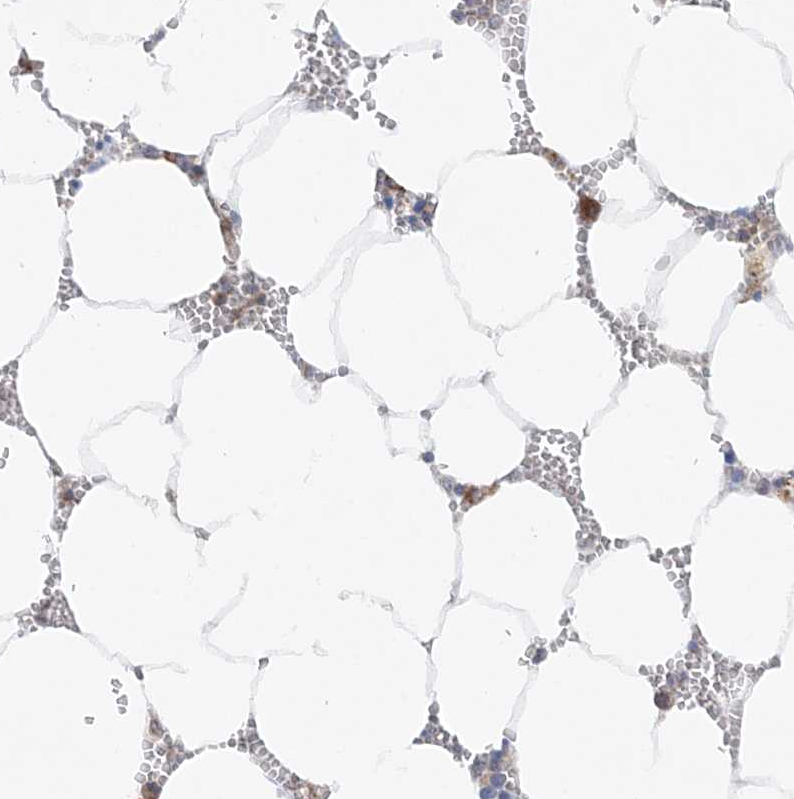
{"staining": {"intensity": "strong", "quantity": "<25%", "location": "cytoplasmic/membranous"}, "tissue": "bone marrow", "cell_type": "Hematopoietic cells", "image_type": "normal", "snomed": [{"axis": "morphology", "description": "Normal tissue, NOS"}, {"axis": "topography", "description": "Bone marrow"}], "caption": "A brown stain shows strong cytoplasmic/membranous staining of a protein in hematopoietic cells of benign human bone marrow.", "gene": "TMED10", "patient": {"sex": "male", "age": 70}}